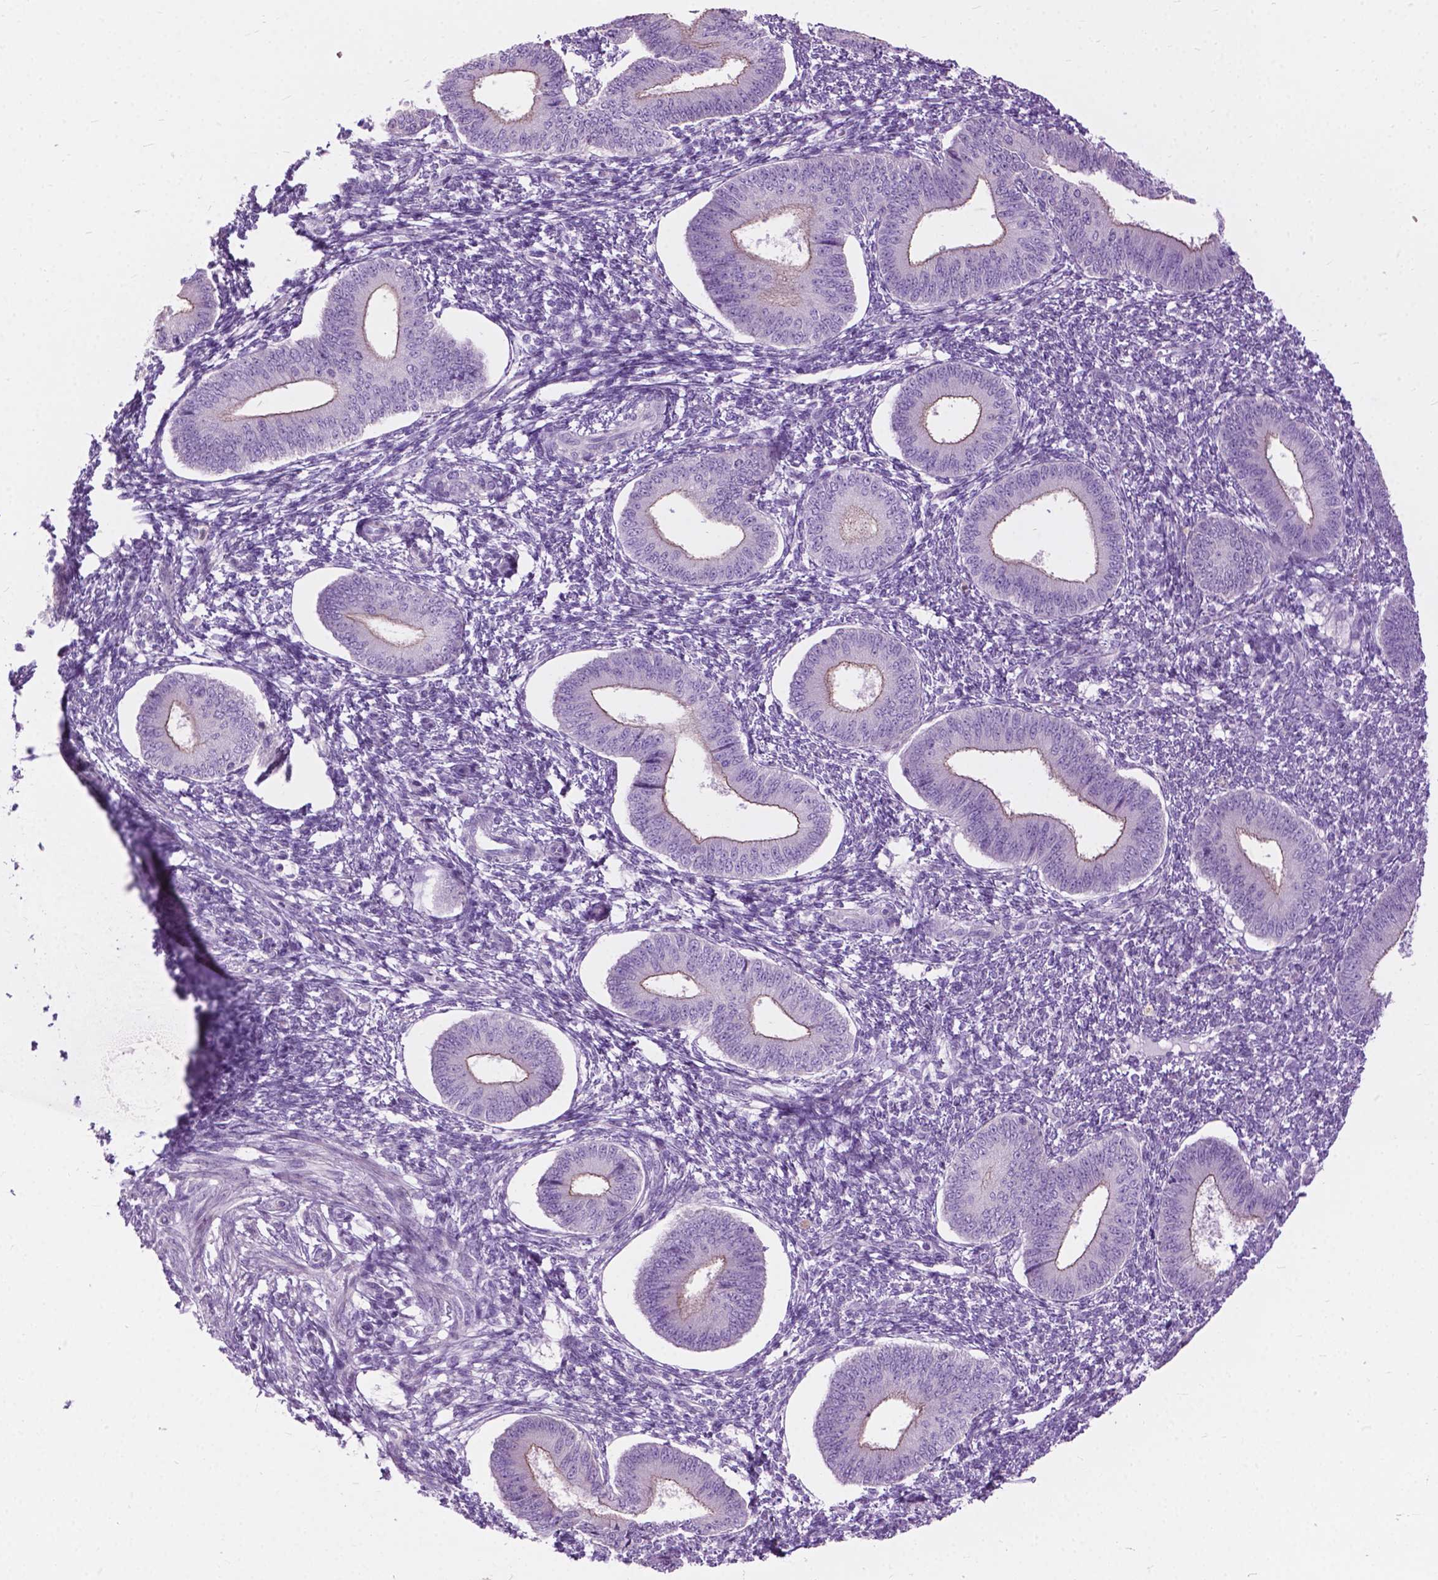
{"staining": {"intensity": "negative", "quantity": "none", "location": "none"}, "tissue": "endometrium", "cell_type": "Cells in endometrial stroma", "image_type": "normal", "snomed": [{"axis": "morphology", "description": "Normal tissue, NOS"}, {"axis": "topography", "description": "Endometrium"}], "caption": "An immunohistochemistry image of normal endometrium is shown. There is no staining in cells in endometrial stroma of endometrium.", "gene": "PRR35", "patient": {"sex": "female", "age": 42}}